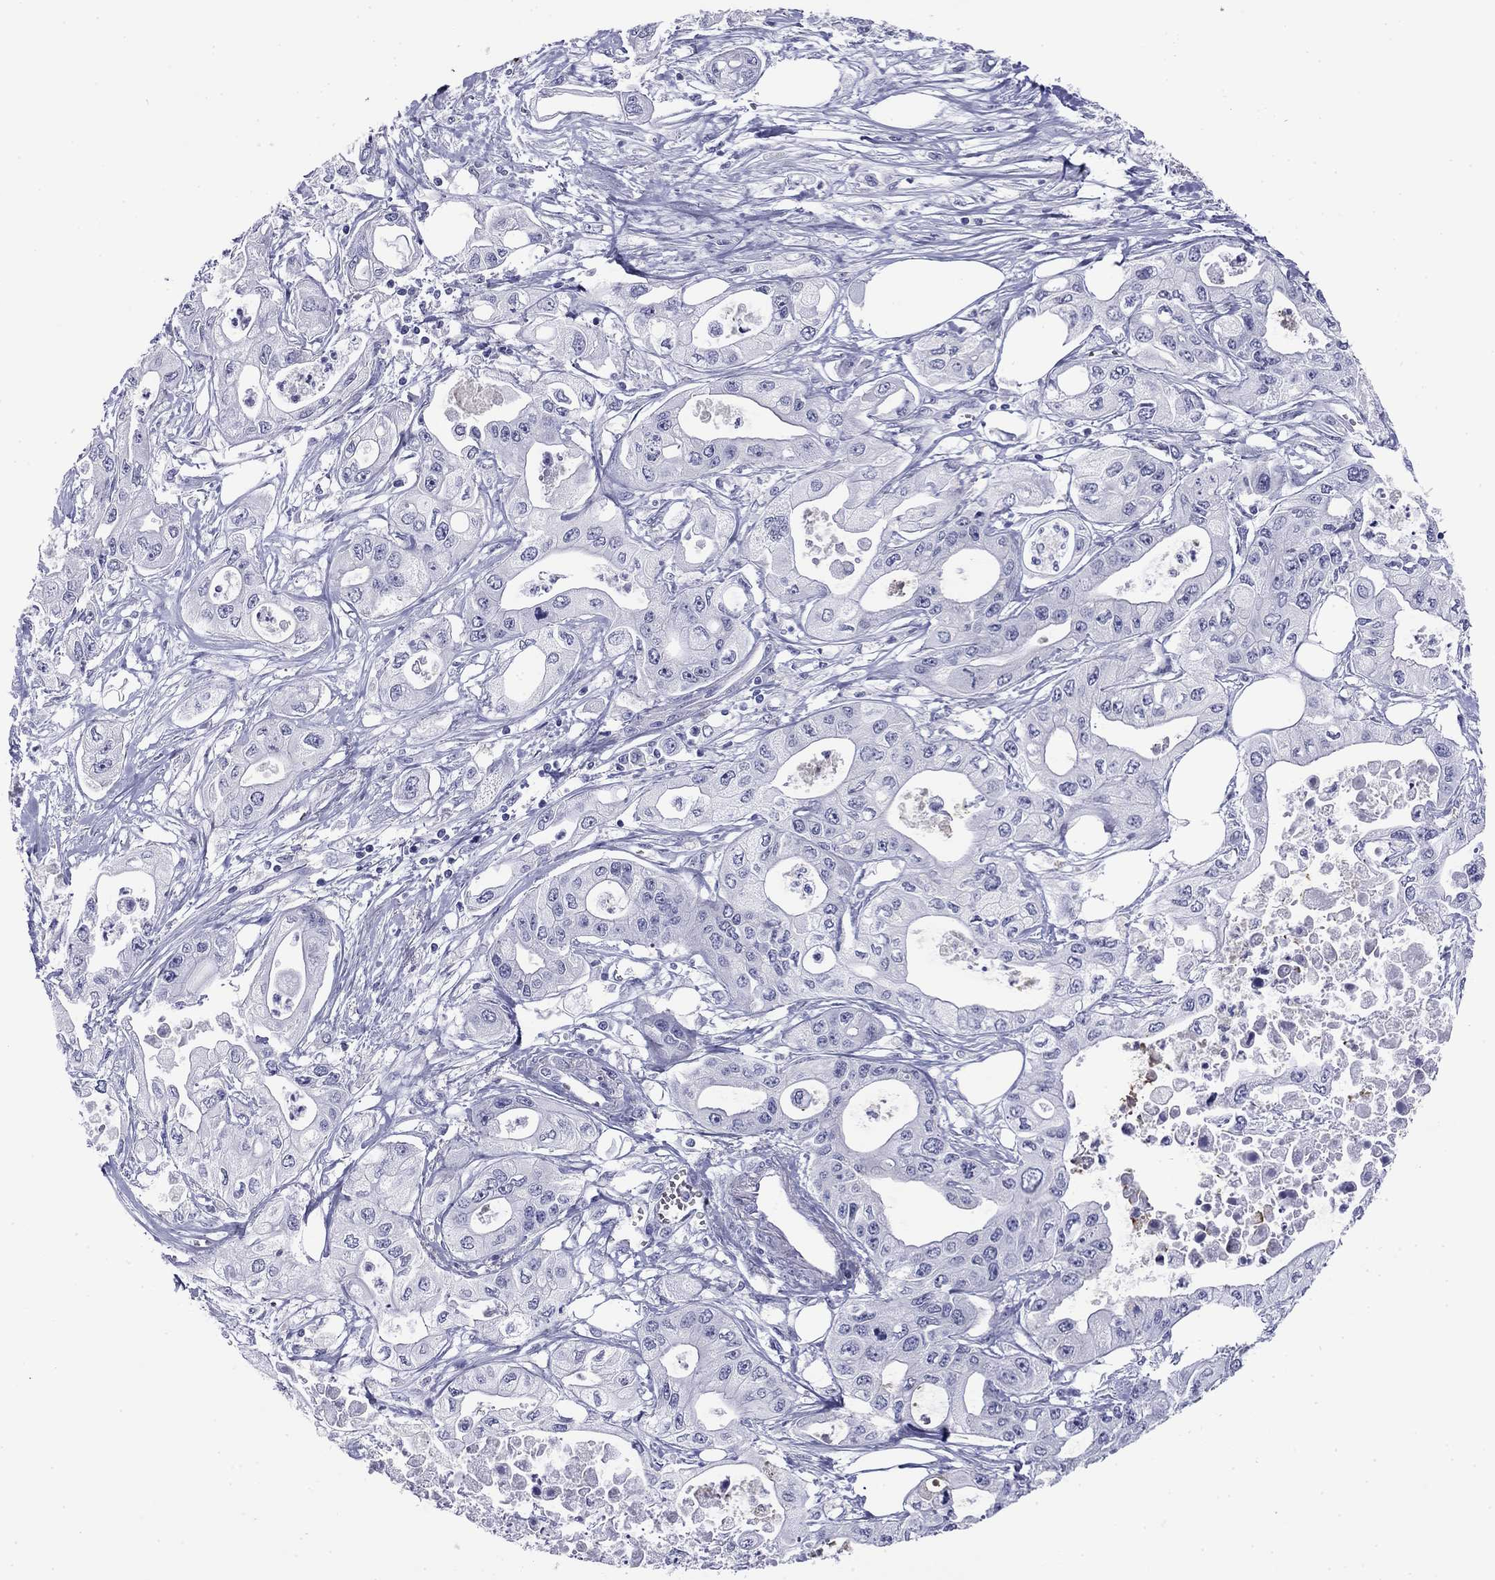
{"staining": {"intensity": "negative", "quantity": "none", "location": "none"}, "tissue": "pancreatic cancer", "cell_type": "Tumor cells", "image_type": "cancer", "snomed": [{"axis": "morphology", "description": "Adenocarcinoma, NOS"}, {"axis": "topography", "description": "Pancreas"}], "caption": "A high-resolution micrograph shows IHC staining of pancreatic adenocarcinoma, which shows no significant expression in tumor cells.", "gene": "ABCC2", "patient": {"sex": "male", "age": 70}}